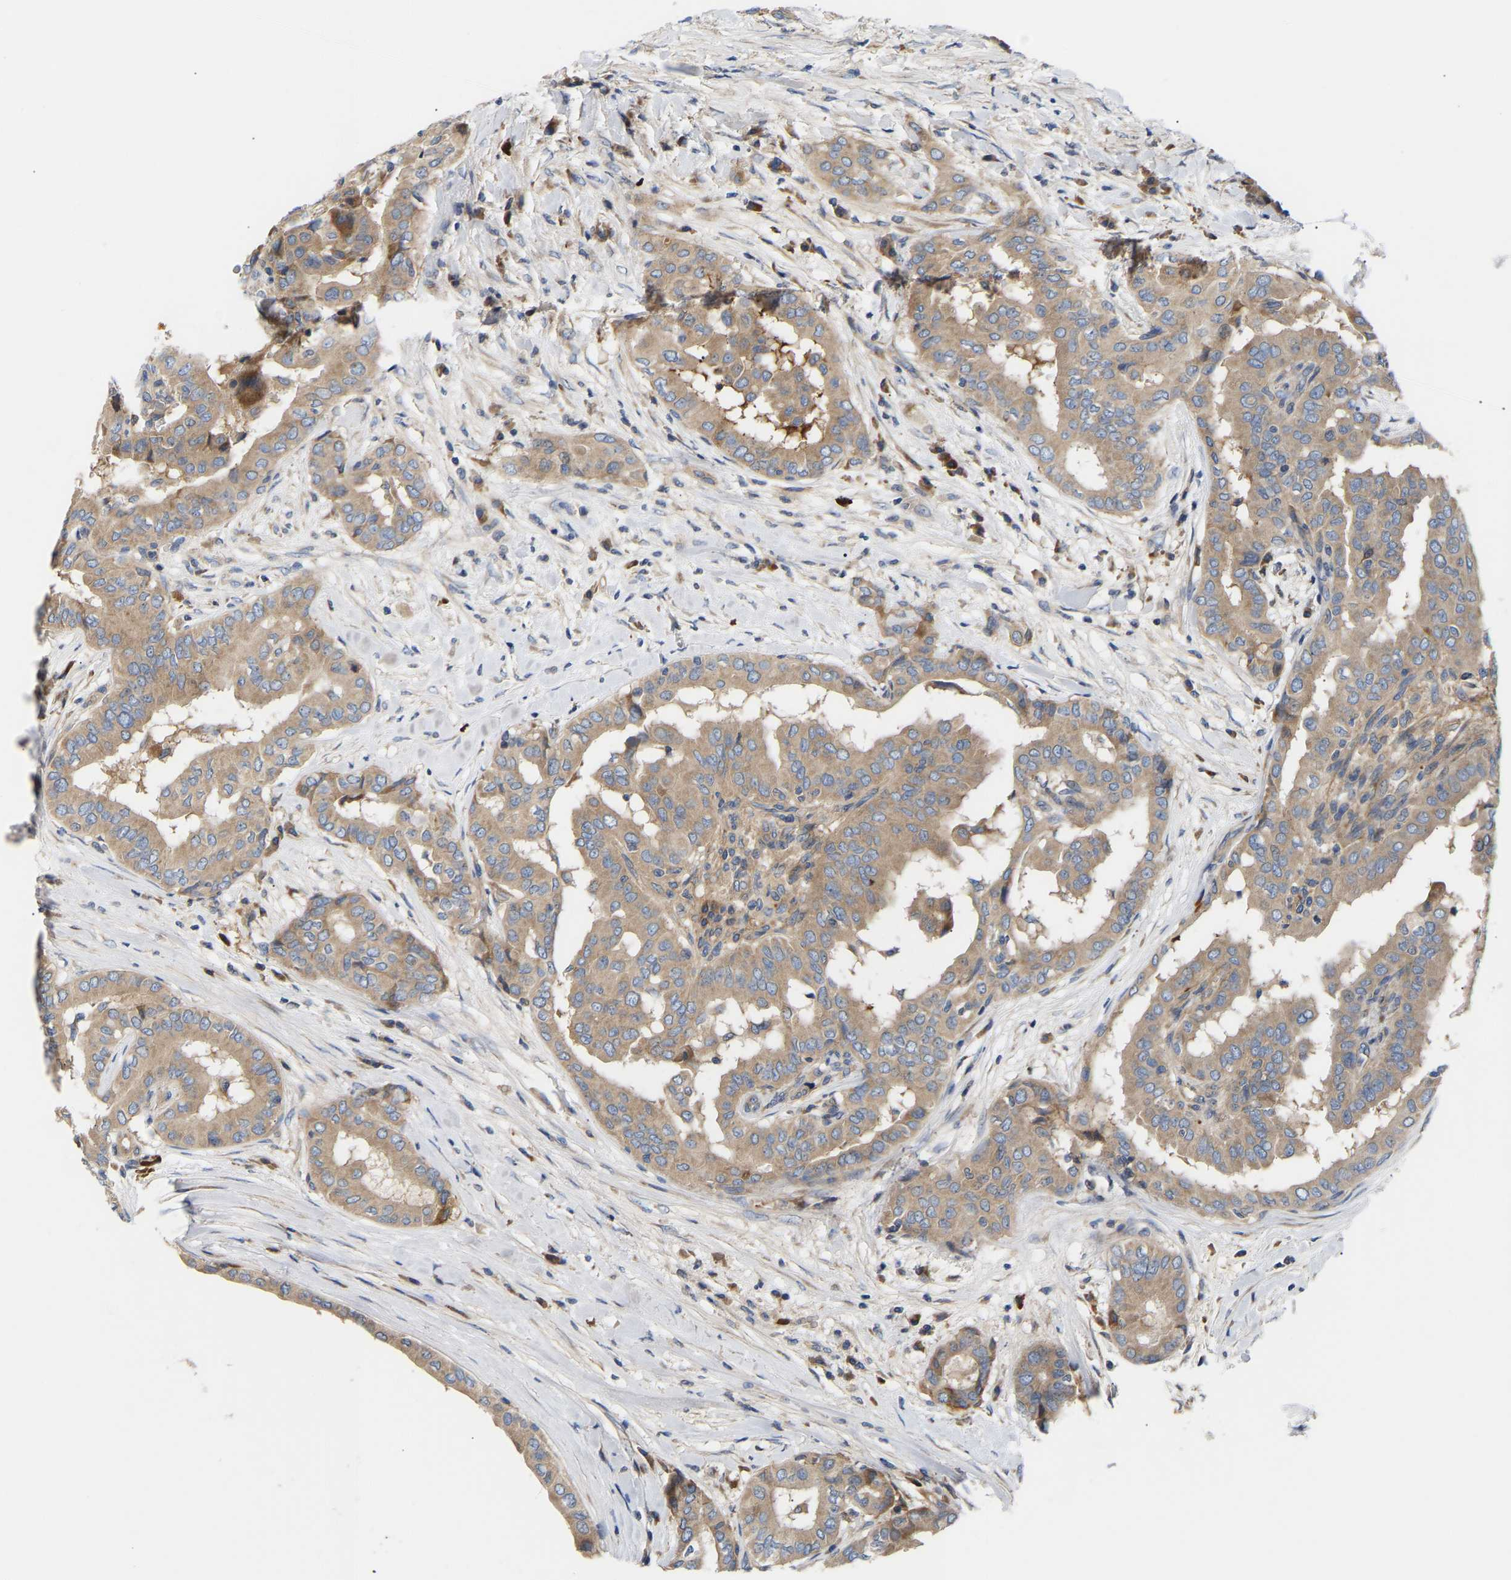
{"staining": {"intensity": "moderate", "quantity": ">75%", "location": "cytoplasmic/membranous"}, "tissue": "thyroid cancer", "cell_type": "Tumor cells", "image_type": "cancer", "snomed": [{"axis": "morphology", "description": "Papillary adenocarcinoma, NOS"}, {"axis": "topography", "description": "Thyroid gland"}], "caption": "A photomicrograph of human papillary adenocarcinoma (thyroid) stained for a protein reveals moderate cytoplasmic/membranous brown staining in tumor cells.", "gene": "AIMP2", "patient": {"sex": "male", "age": 33}}